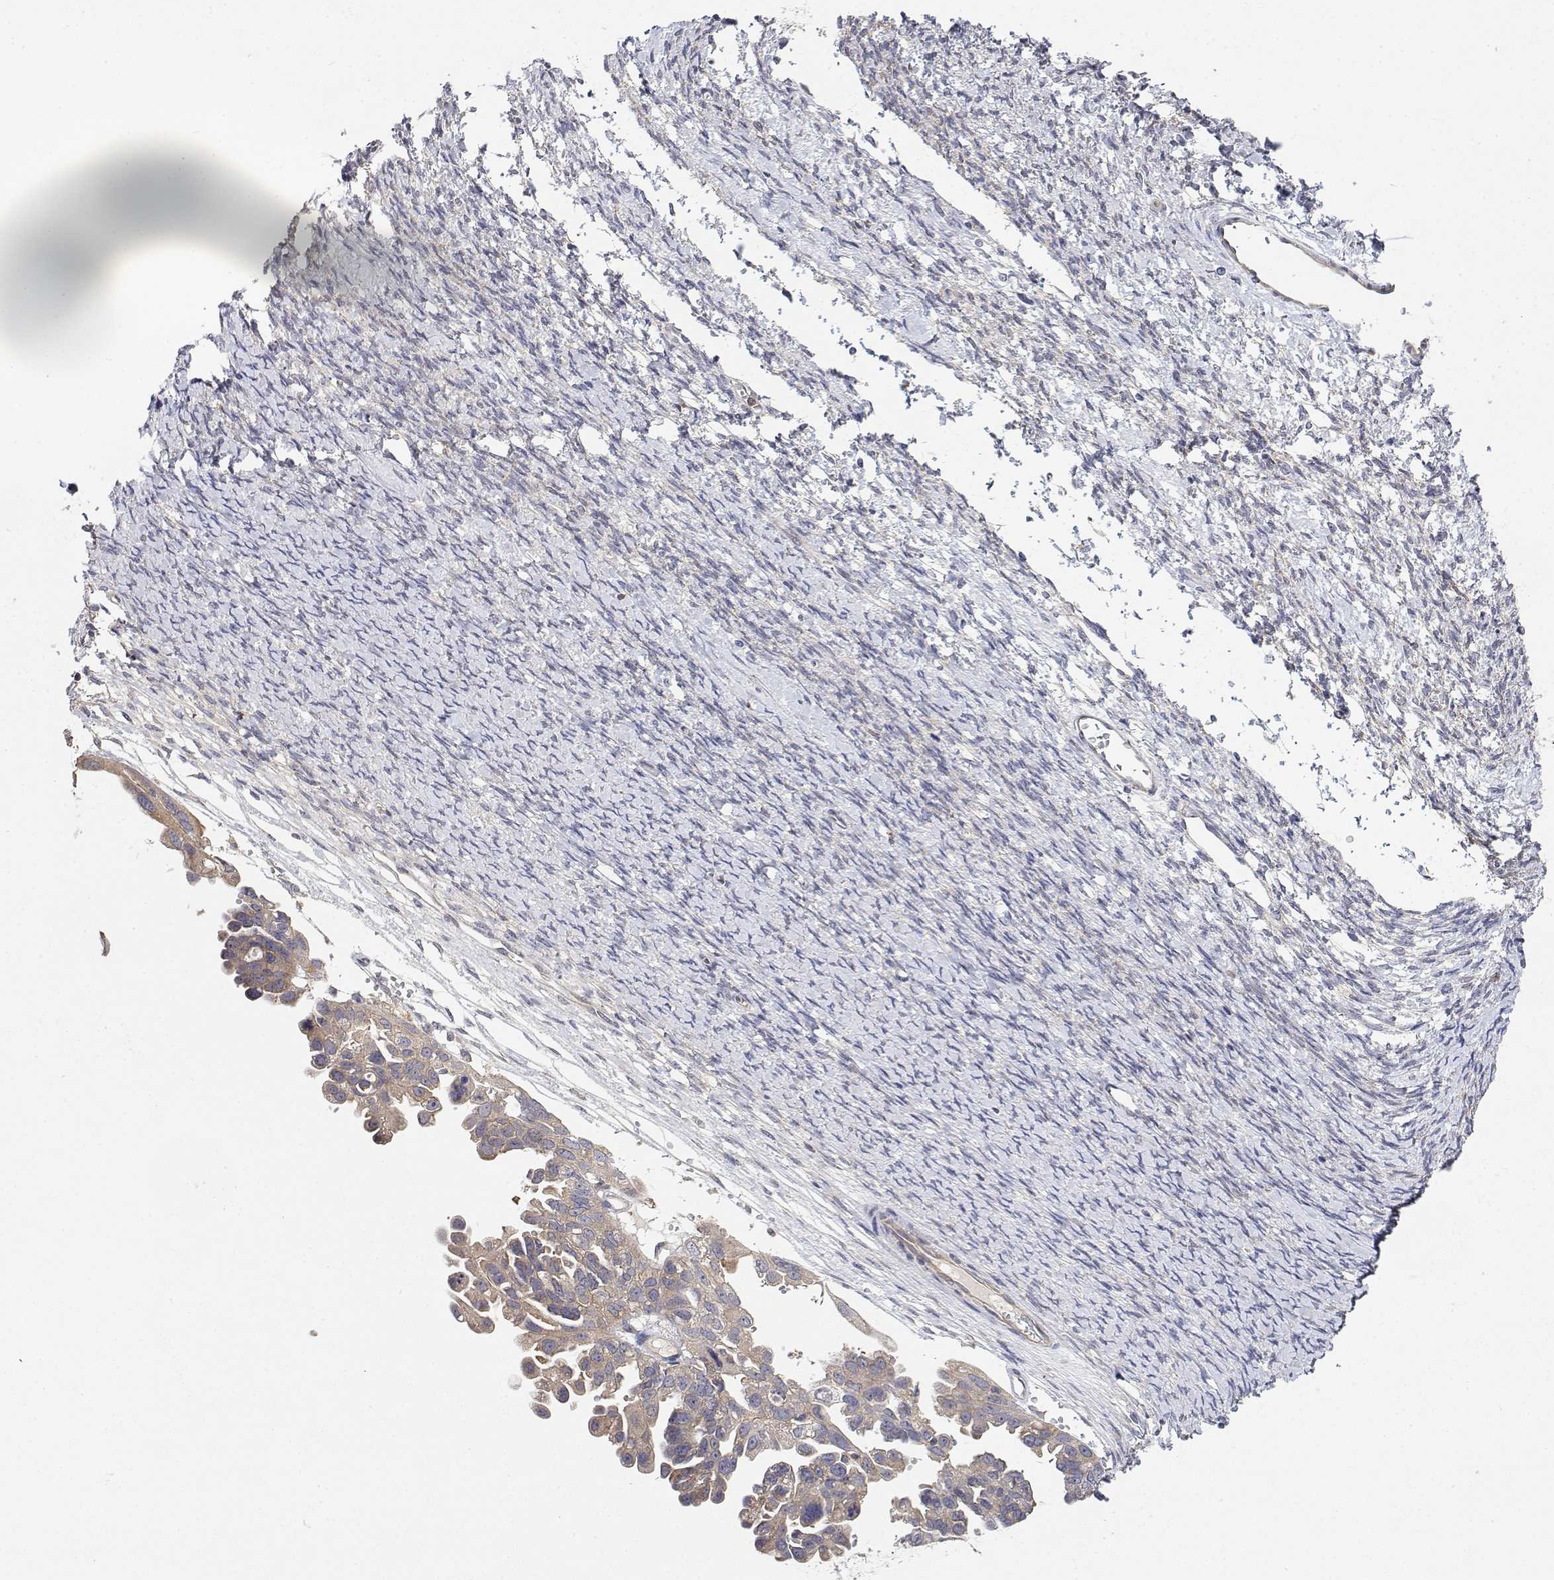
{"staining": {"intensity": "weak", "quantity": "25%-75%", "location": "cytoplasmic/membranous"}, "tissue": "ovarian cancer", "cell_type": "Tumor cells", "image_type": "cancer", "snomed": [{"axis": "morphology", "description": "Cystadenocarcinoma, serous, NOS"}, {"axis": "topography", "description": "Ovary"}], "caption": "High-magnification brightfield microscopy of ovarian serous cystadenocarcinoma stained with DAB (3,3'-diaminobenzidine) (brown) and counterstained with hematoxylin (blue). tumor cells exhibit weak cytoplasmic/membranous positivity is seen in about25%-75% of cells. The staining is performed using DAB (3,3'-diaminobenzidine) brown chromogen to label protein expression. The nuclei are counter-stained blue using hematoxylin.", "gene": "LONRF3", "patient": {"sex": "female", "age": 53}}